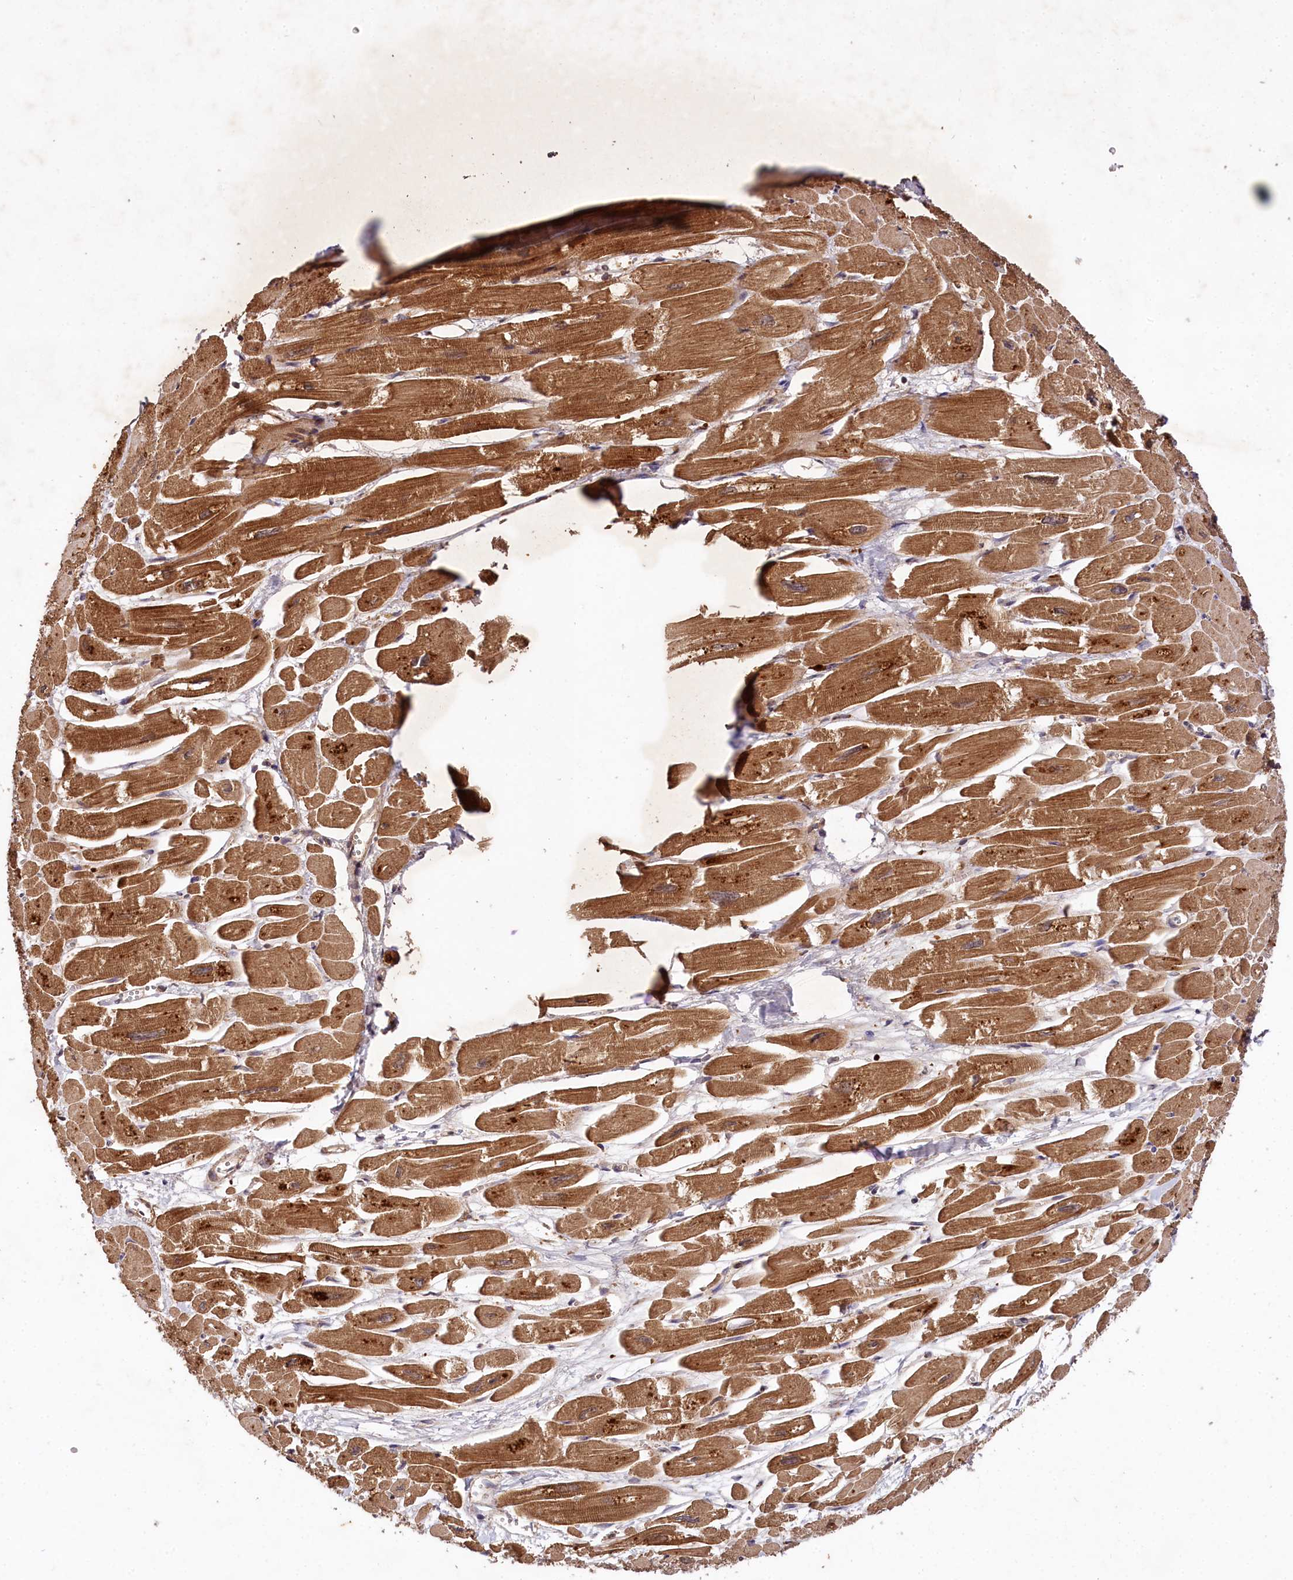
{"staining": {"intensity": "moderate", "quantity": ">75%", "location": "cytoplasmic/membranous"}, "tissue": "heart muscle", "cell_type": "Cardiomyocytes", "image_type": "normal", "snomed": [{"axis": "morphology", "description": "Normal tissue, NOS"}, {"axis": "topography", "description": "Heart"}], "caption": "Benign heart muscle exhibits moderate cytoplasmic/membranous positivity in about >75% of cardiomyocytes.", "gene": "MCF2L2", "patient": {"sex": "male", "age": 54}}